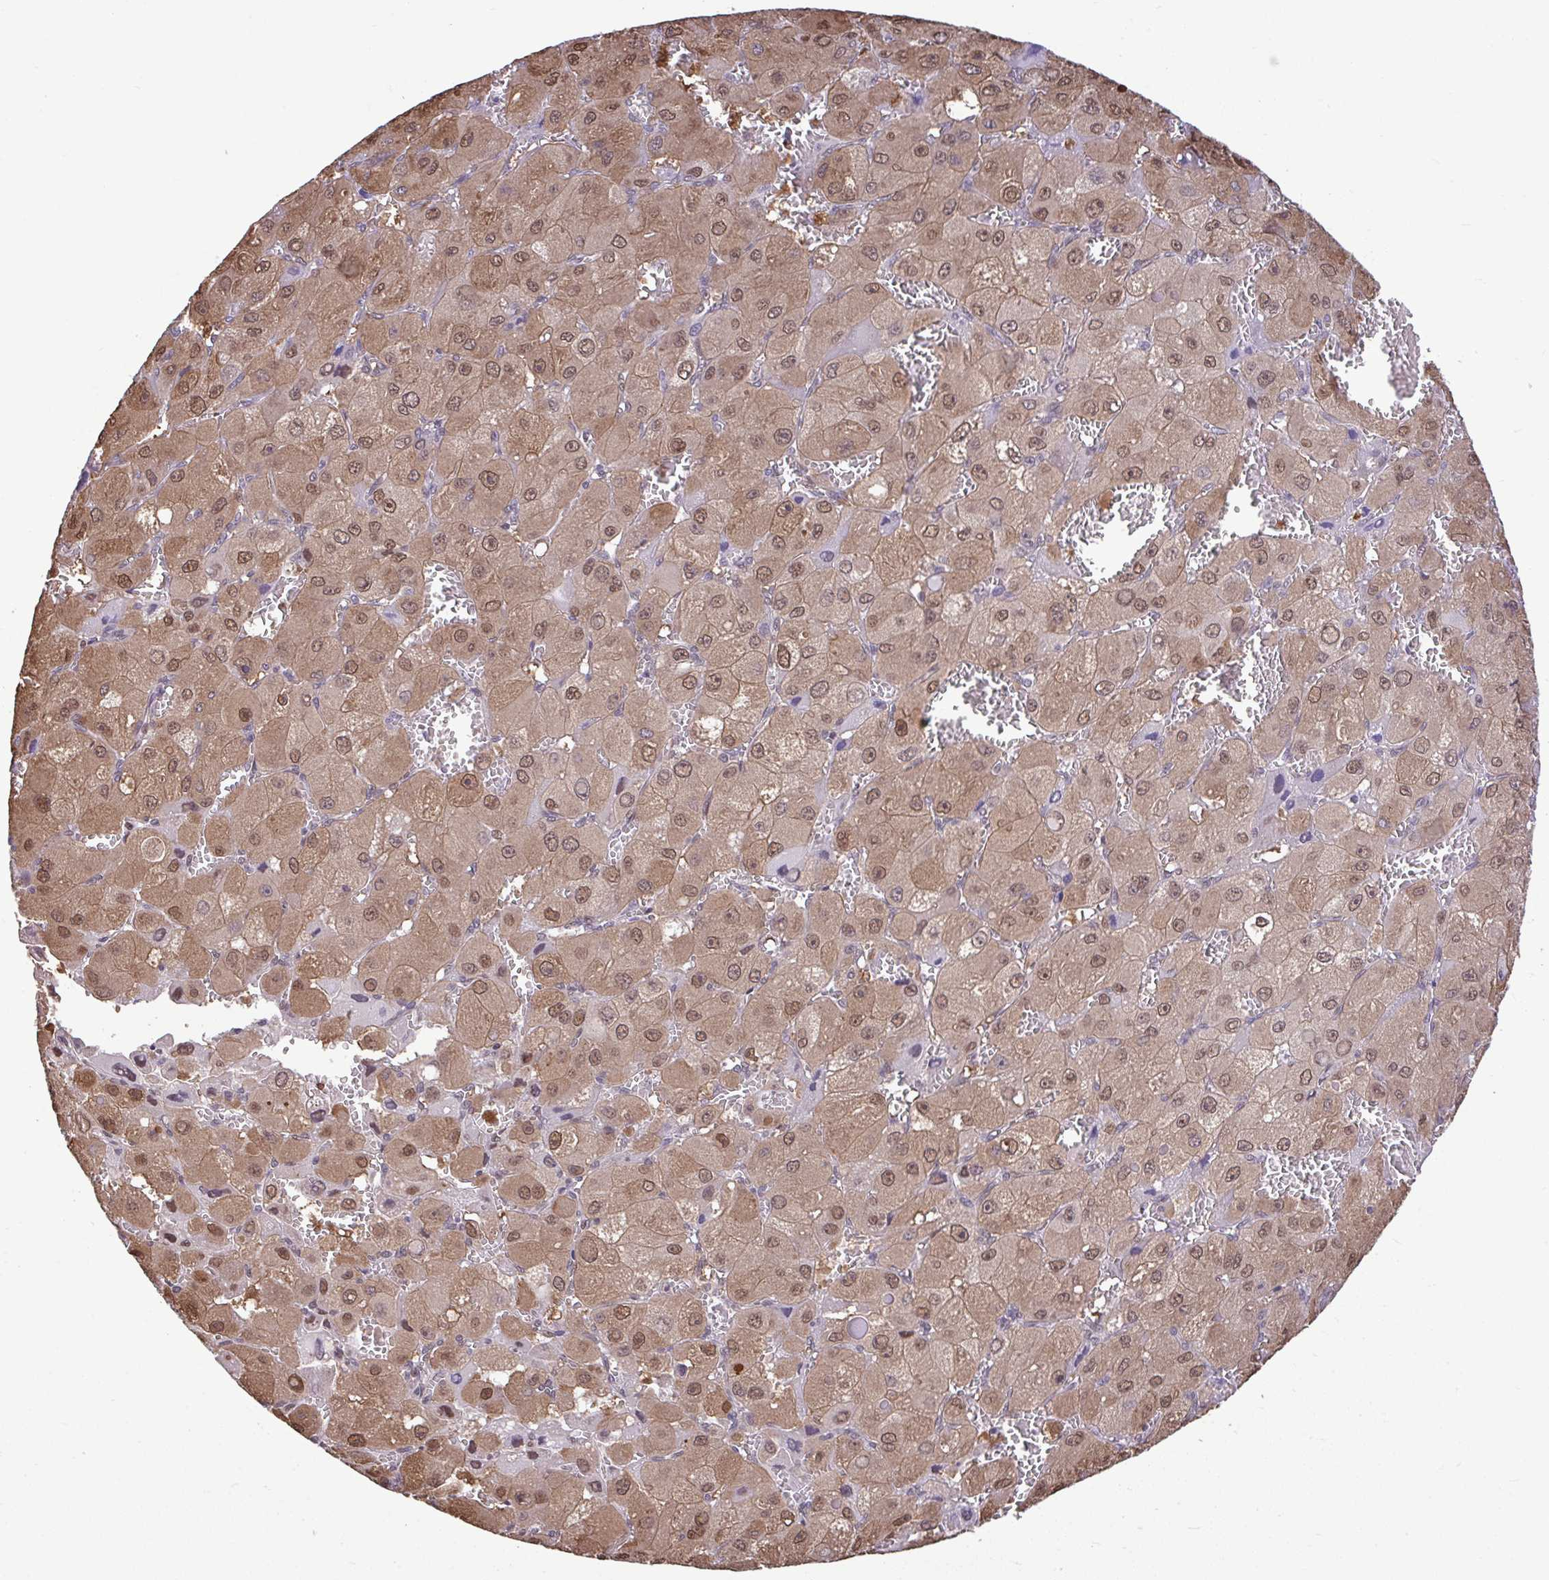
{"staining": {"intensity": "moderate", "quantity": ">75%", "location": "cytoplasmic/membranous,nuclear"}, "tissue": "liver cancer", "cell_type": "Tumor cells", "image_type": "cancer", "snomed": [{"axis": "morphology", "description": "Carcinoma, Hepatocellular, NOS"}, {"axis": "topography", "description": "Liver"}], "caption": "The histopathology image reveals a brown stain indicating the presence of a protein in the cytoplasmic/membranous and nuclear of tumor cells in hepatocellular carcinoma (liver). (brown staining indicates protein expression, while blue staining denotes nuclei).", "gene": "GLIS3", "patient": {"sex": "male", "age": 27}}